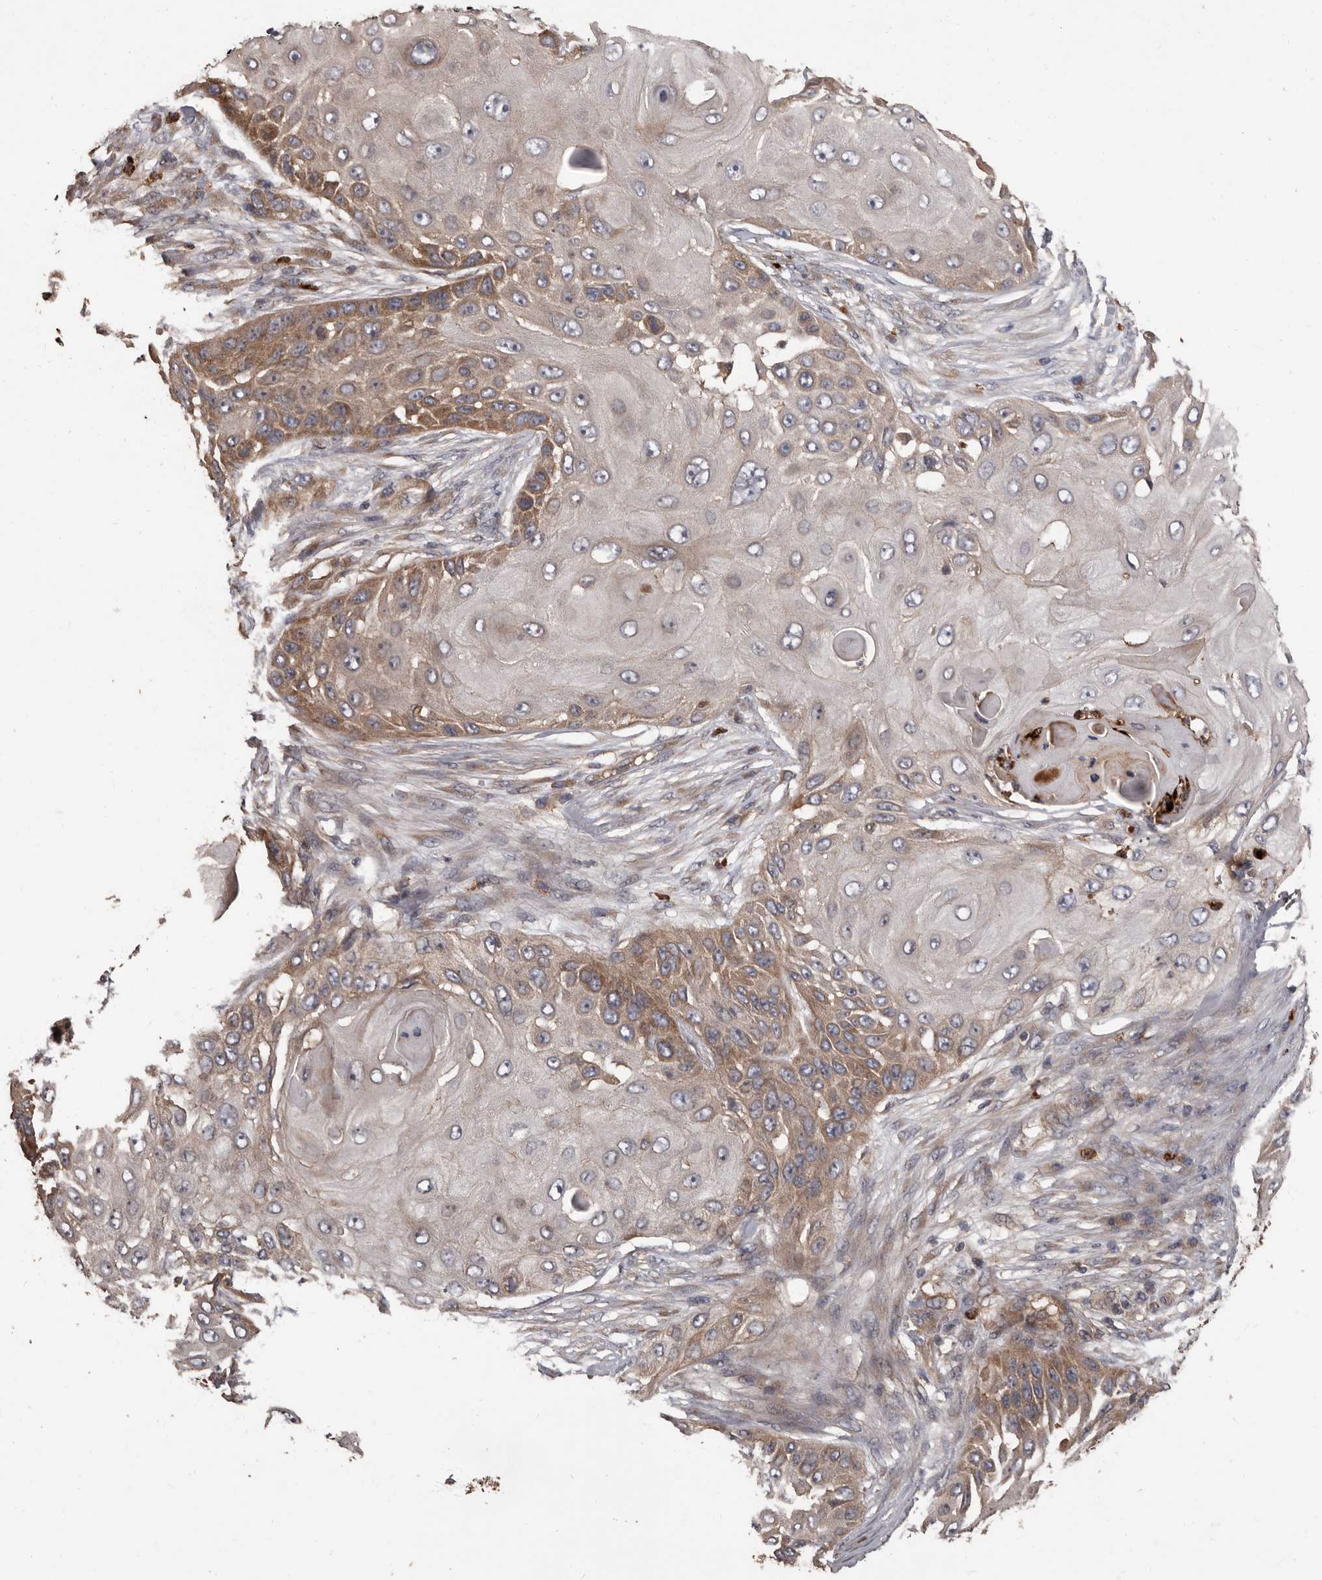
{"staining": {"intensity": "moderate", "quantity": "<25%", "location": "cytoplasmic/membranous"}, "tissue": "skin cancer", "cell_type": "Tumor cells", "image_type": "cancer", "snomed": [{"axis": "morphology", "description": "Squamous cell carcinoma, NOS"}, {"axis": "topography", "description": "Skin"}], "caption": "A brown stain shows moderate cytoplasmic/membranous staining of a protein in skin cancer (squamous cell carcinoma) tumor cells.", "gene": "ARHGEF5", "patient": {"sex": "female", "age": 44}}